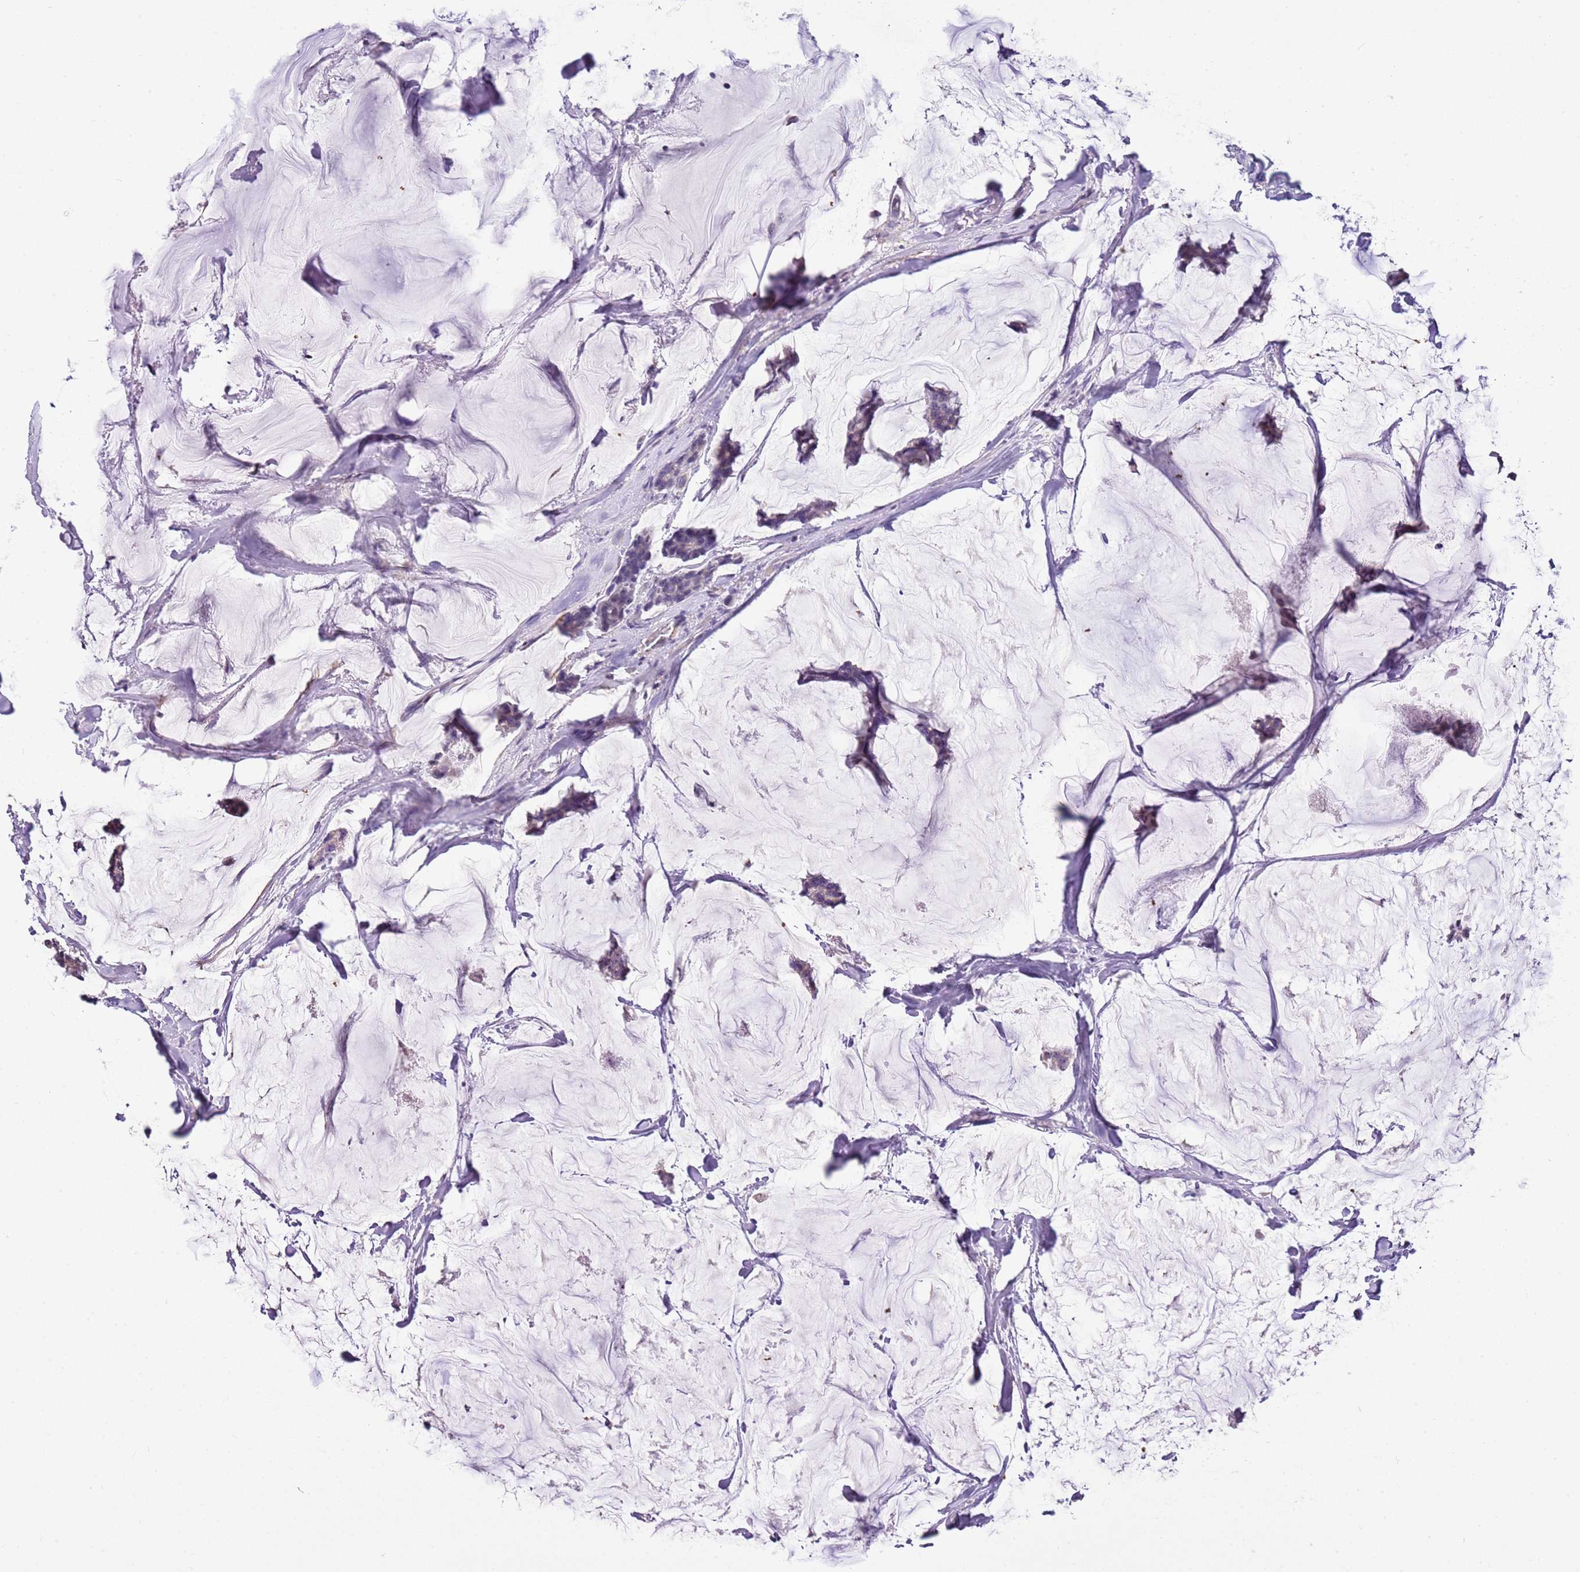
{"staining": {"intensity": "negative", "quantity": "none", "location": "none"}, "tissue": "breast cancer", "cell_type": "Tumor cells", "image_type": "cancer", "snomed": [{"axis": "morphology", "description": "Duct carcinoma"}, {"axis": "topography", "description": "Breast"}], "caption": "Breast cancer (intraductal carcinoma) stained for a protein using immunohistochemistry (IHC) reveals no expression tumor cells.", "gene": "SMIM4", "patient": {"sex": "female", "age": 93}}